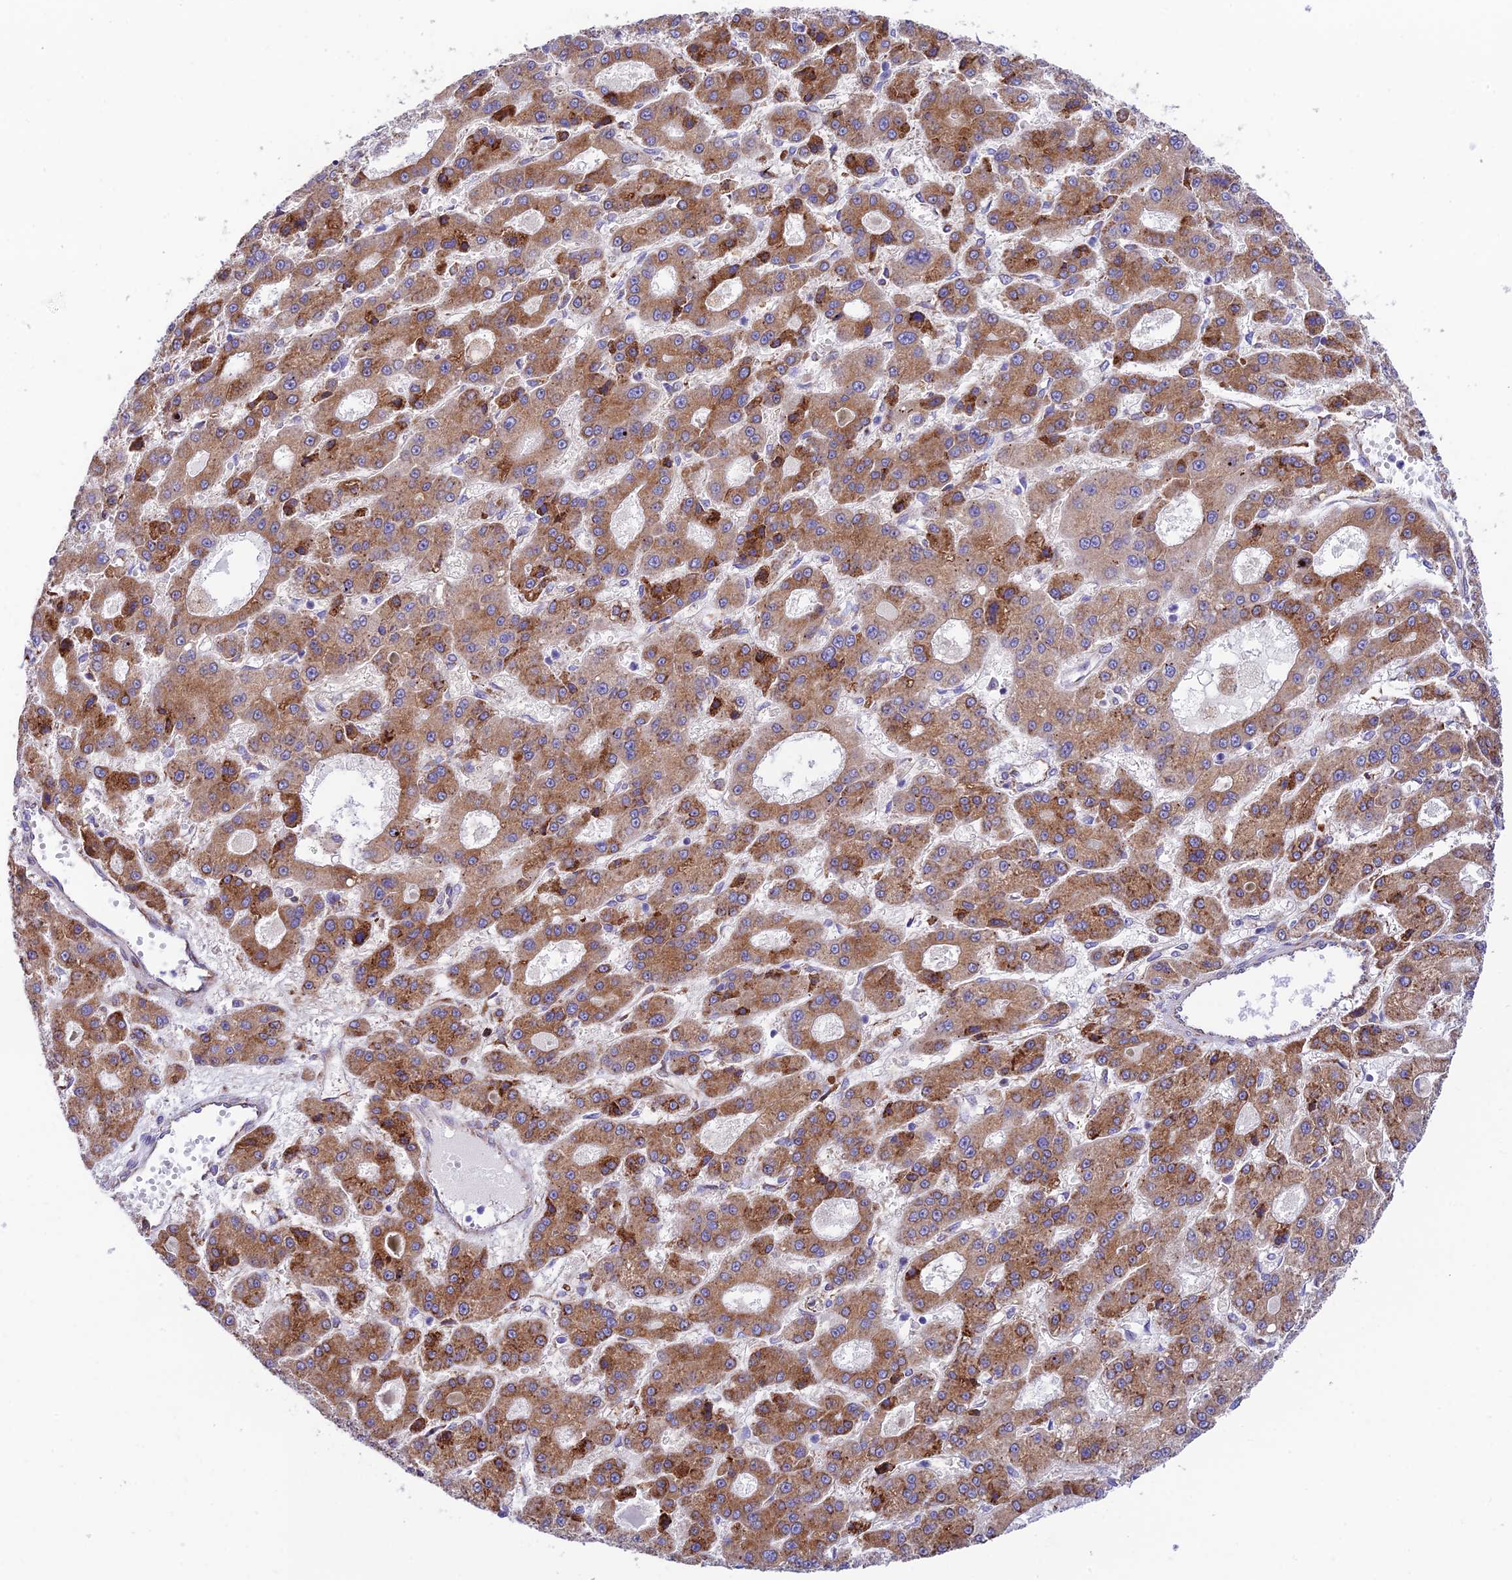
{"staining": {"intensity": "moderate", "quantity": ">75%", "location": "cytoplasmic/membranous"}, "tissue": "liver cancer", "cell_type": "Tumor cells", "image_type": "cancer", "snomed": [{"axis": "morphology", "description": "Carcinoma, Hepatocellular, NOS"}, {"axis": "topography", "description": "Liver"}], "caption": "Tumor cells demonstrate medium levels of moderate cytoplasmic/membranous expression in approximately >75% of cells in human liver cancer (hepatocellular carcinoma).", "gene": "TUBGCP6", "patient": {"sex": "male", "age": 70}}